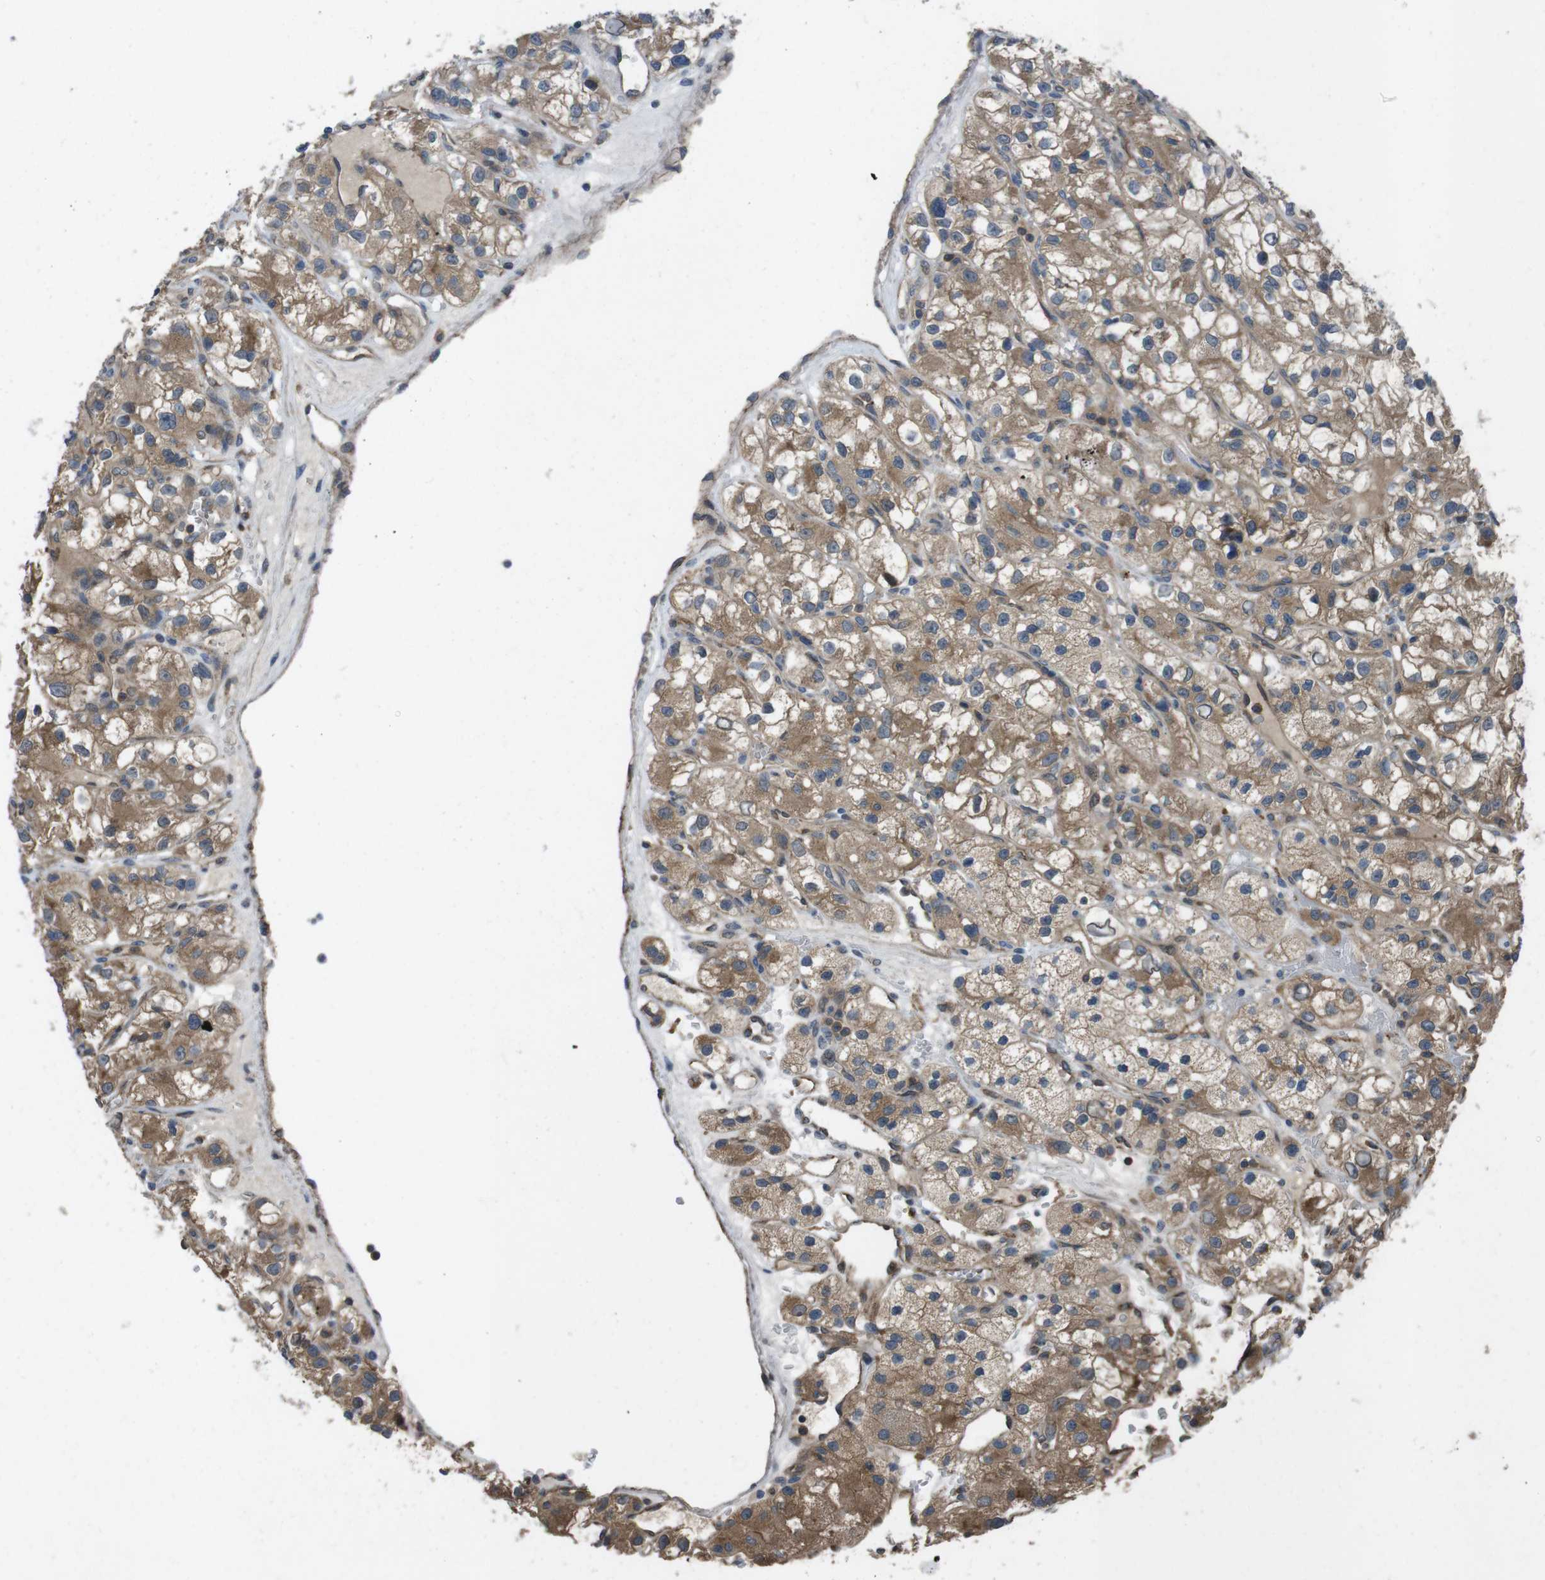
{"staining": {"intensity": "moderate", "quantity": ">75%", "location": "cytoplasmic/membranous"}, "tissue": "renal cancer", "cell_type": "Tumor cells", "image_type": "cancer", "snomed": [{"axis": "morphology", "description": "Adenocarcinoma, NOS"}, {"axis": "topography", "description": "Kidney"}], "caption": "A micrograph of adenocarcinoma (renal) stained for a protein demonstrates moderate cytoplasmic/membranous brown staining in tumor cells.", "gene": "SLC22A23", "patient": {"sex": "female", "age": 57}}